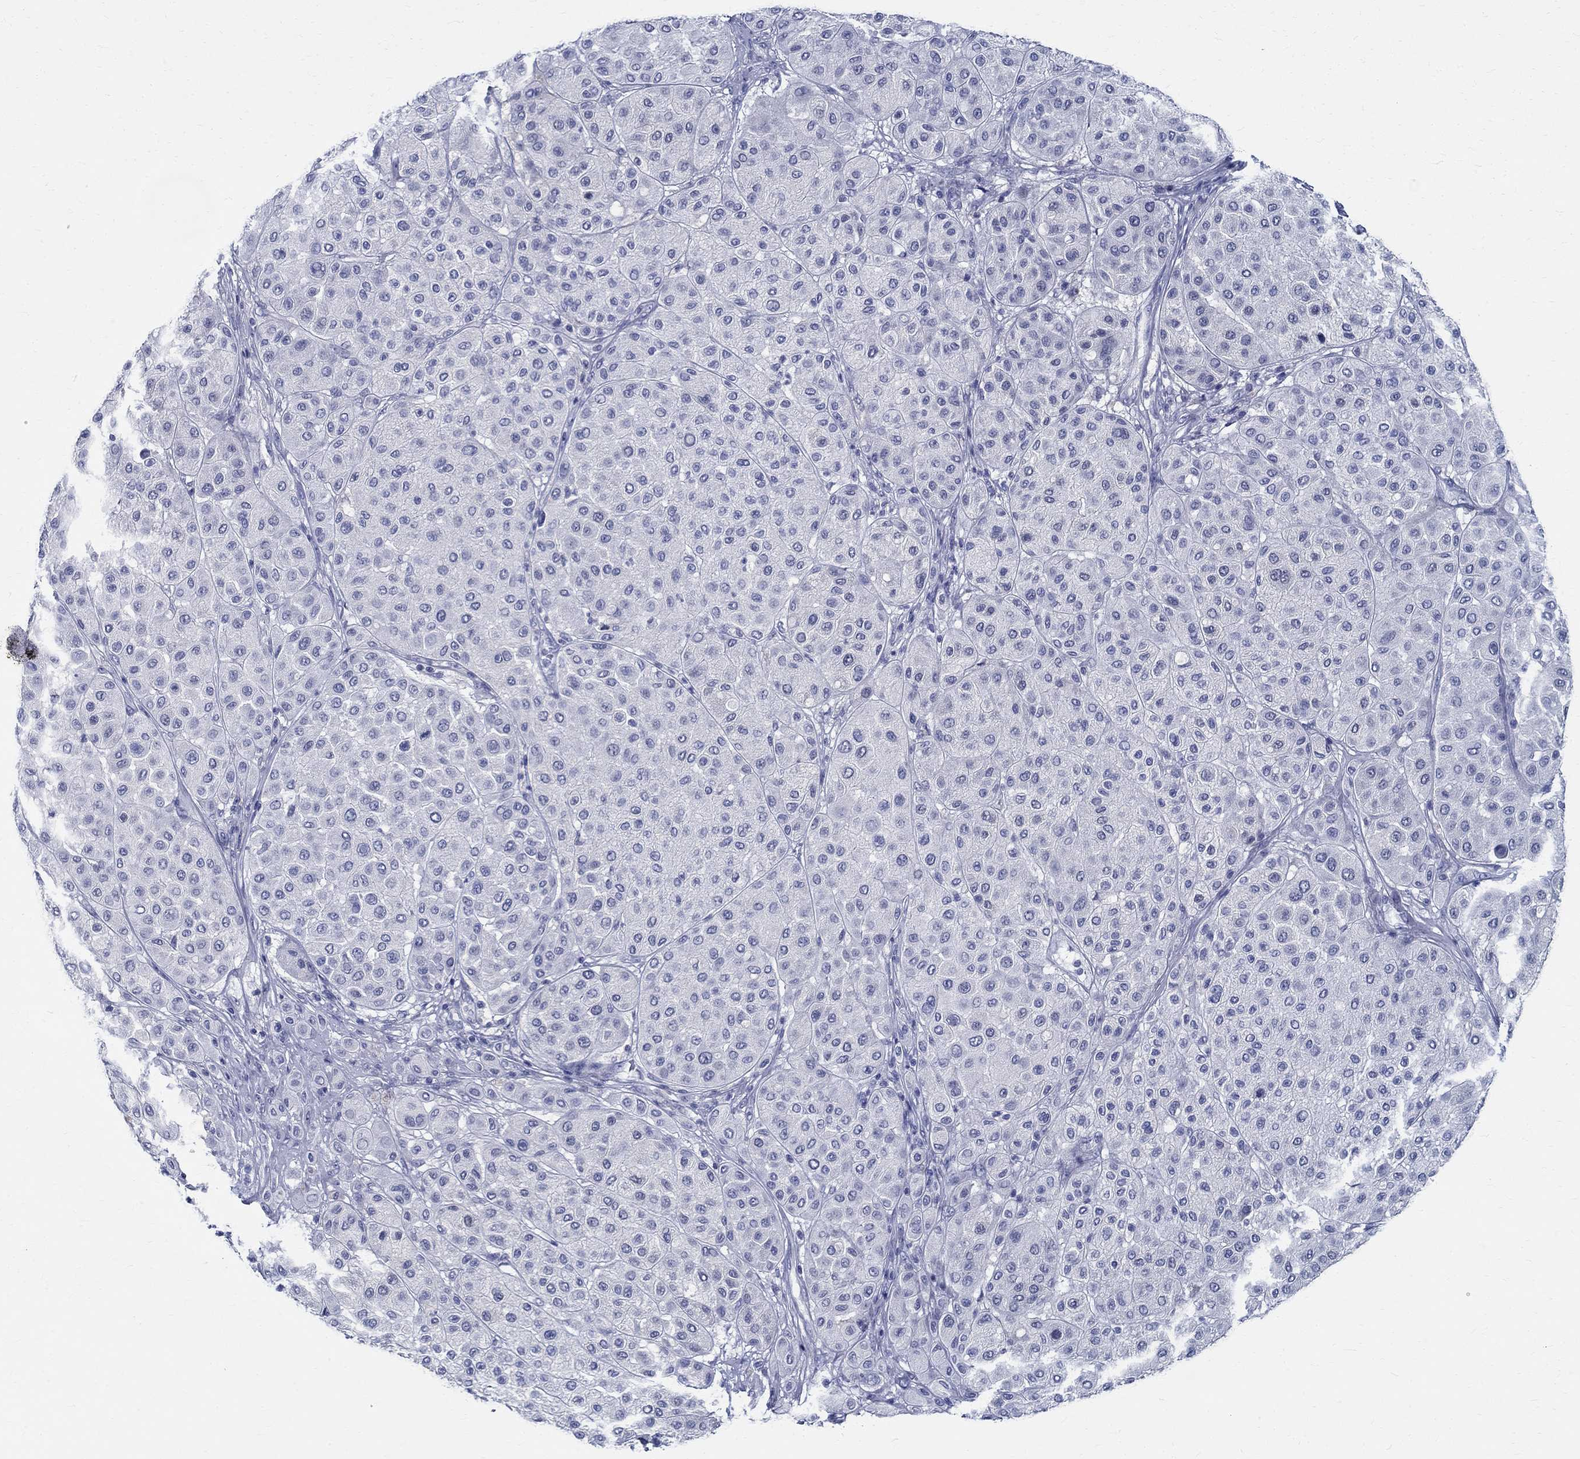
{"staining": {"intensity": "negative", "quantity": "none", "location": "none"}, "tissue": "melanoma", "cell_type": "Tumor cells", "image_type": "cancer", "snomed": [{"axis": "morphology", "description": "Malignant melanoma, Metastatic site"}, {"axis": "topography", "description": "Smooth muscle"}], "caption": "Immunohistochemistry histopathology image of neoplastic tissue: human melanoma stained with DAB (3,3'-diaminobenzidine) reveals no significant protein expression in tumor cells. (DAB IHC with hematoxylin counter stain).", "gene": "CETN1", "patient": {"sex": "male", "age": 41}}